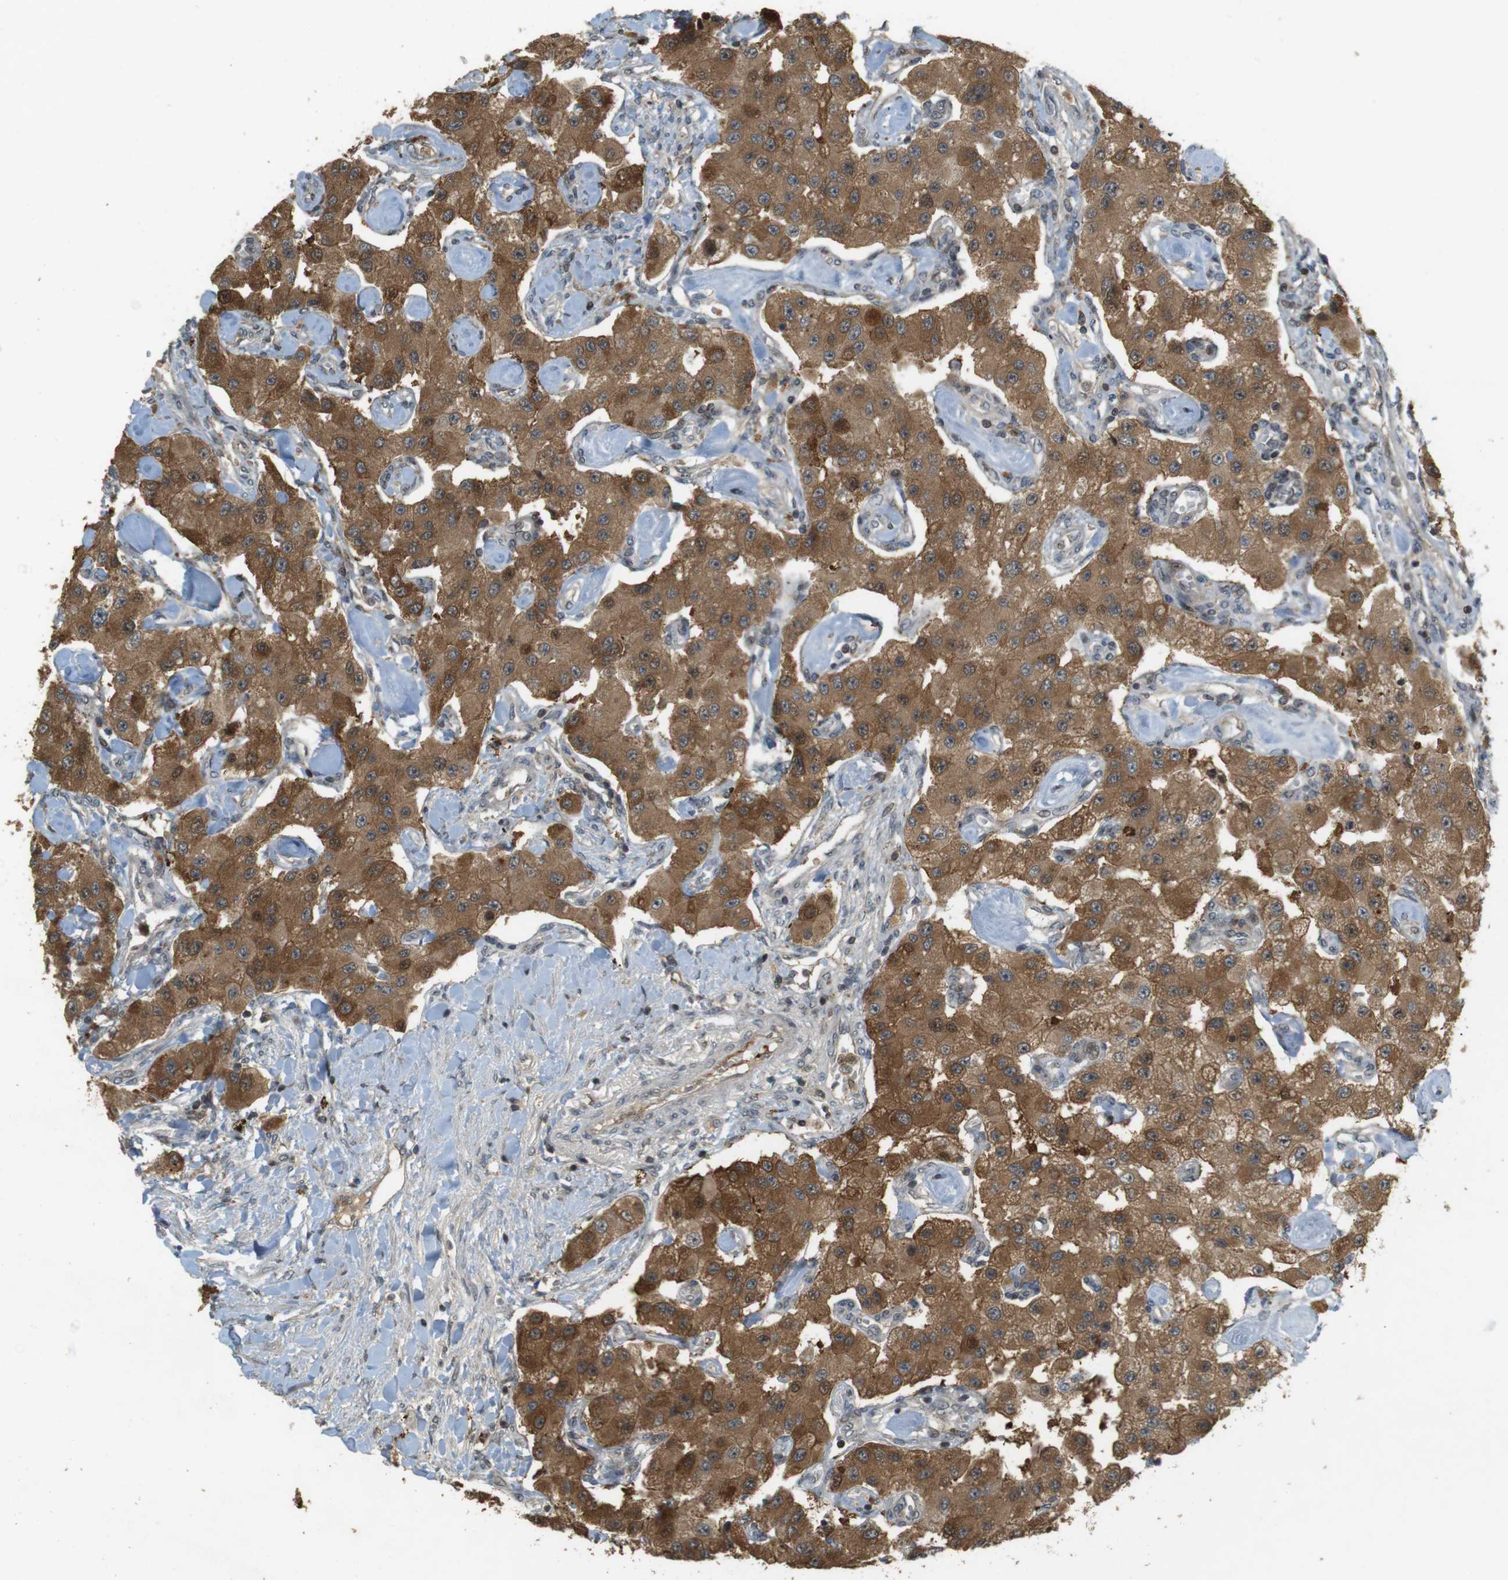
{"staining": {"intensity": "moderate", "quantity": ">75%", "location": "cytoplasmic/membranous"}, "tissue": "carcinoid", "cell_type": "Tumor cells", "image_type": "cancer", "snomed": [{"axis": "morphology", "description": "Carcinoid, malignant, NOS"}, {"axis": "topography", "description": "Pancreas"}], "caption": "Malignant carcinoid stained with a protein marker shows moderate staining in tumor cells.", "gene": "TMX3", "patient": {"sex": "male", "age": 41}}